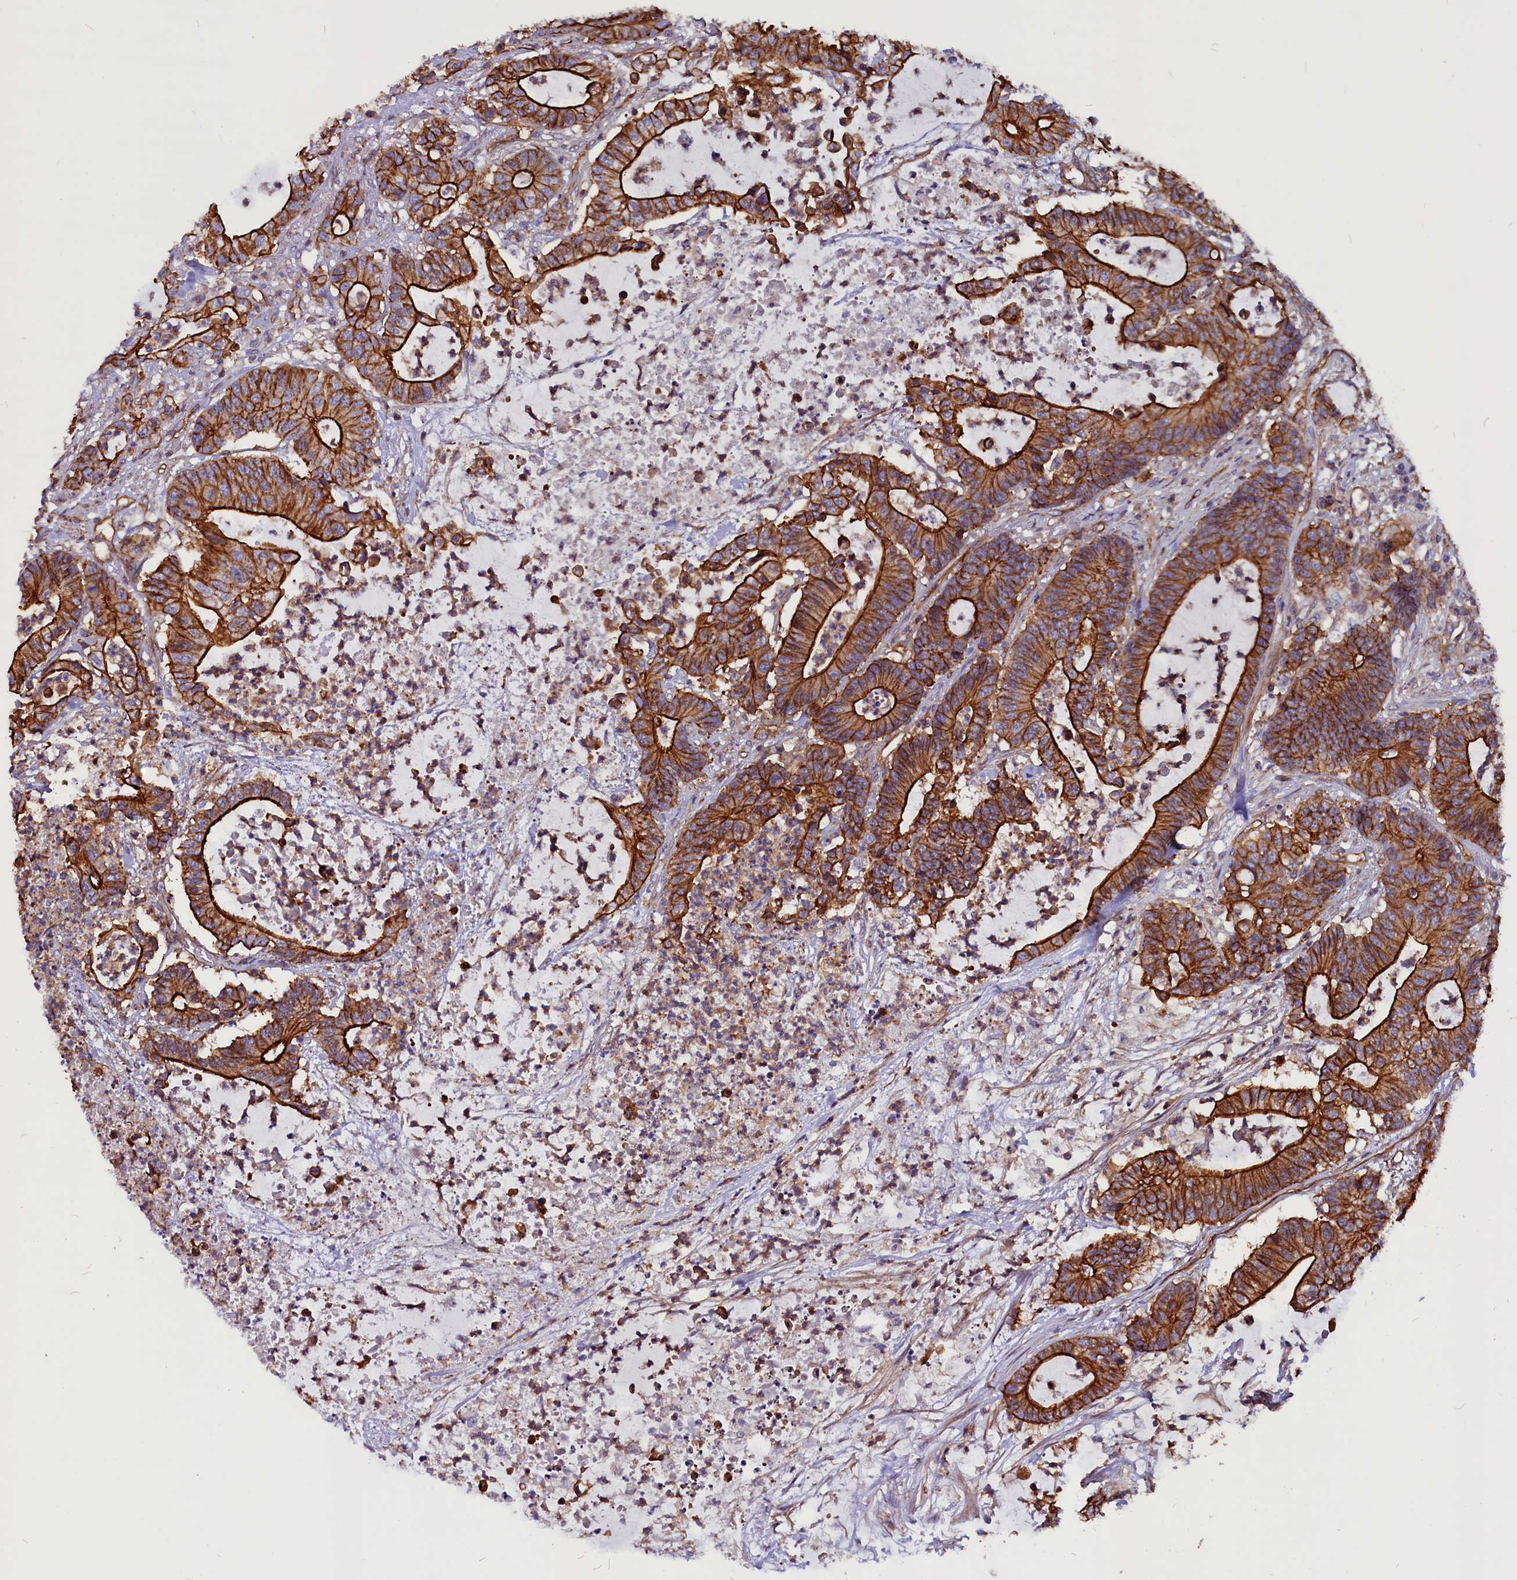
{"staining": {"intensity": "strong", "quantity": "25%-75%", "location": "cytoplasmic/membranous"}, "tissue": "colorectal cancer", "cell_type": "Tumor cells", "image_type": "cancer", "snomed": [{"axis": "morphology", "description": "Adenocarcinoma, NOS"}, {"axis": "topography", "description": "Colon"}], "caption": "The photomicrograph demonstrates staining of colorectal cancer (adenocarcinoma), revealing strong cytoplasmic/membranous protein expression (brown color) within tumor cells.", "gene": "ZNF749", "patient": {"sex": "female", "age": 84}}